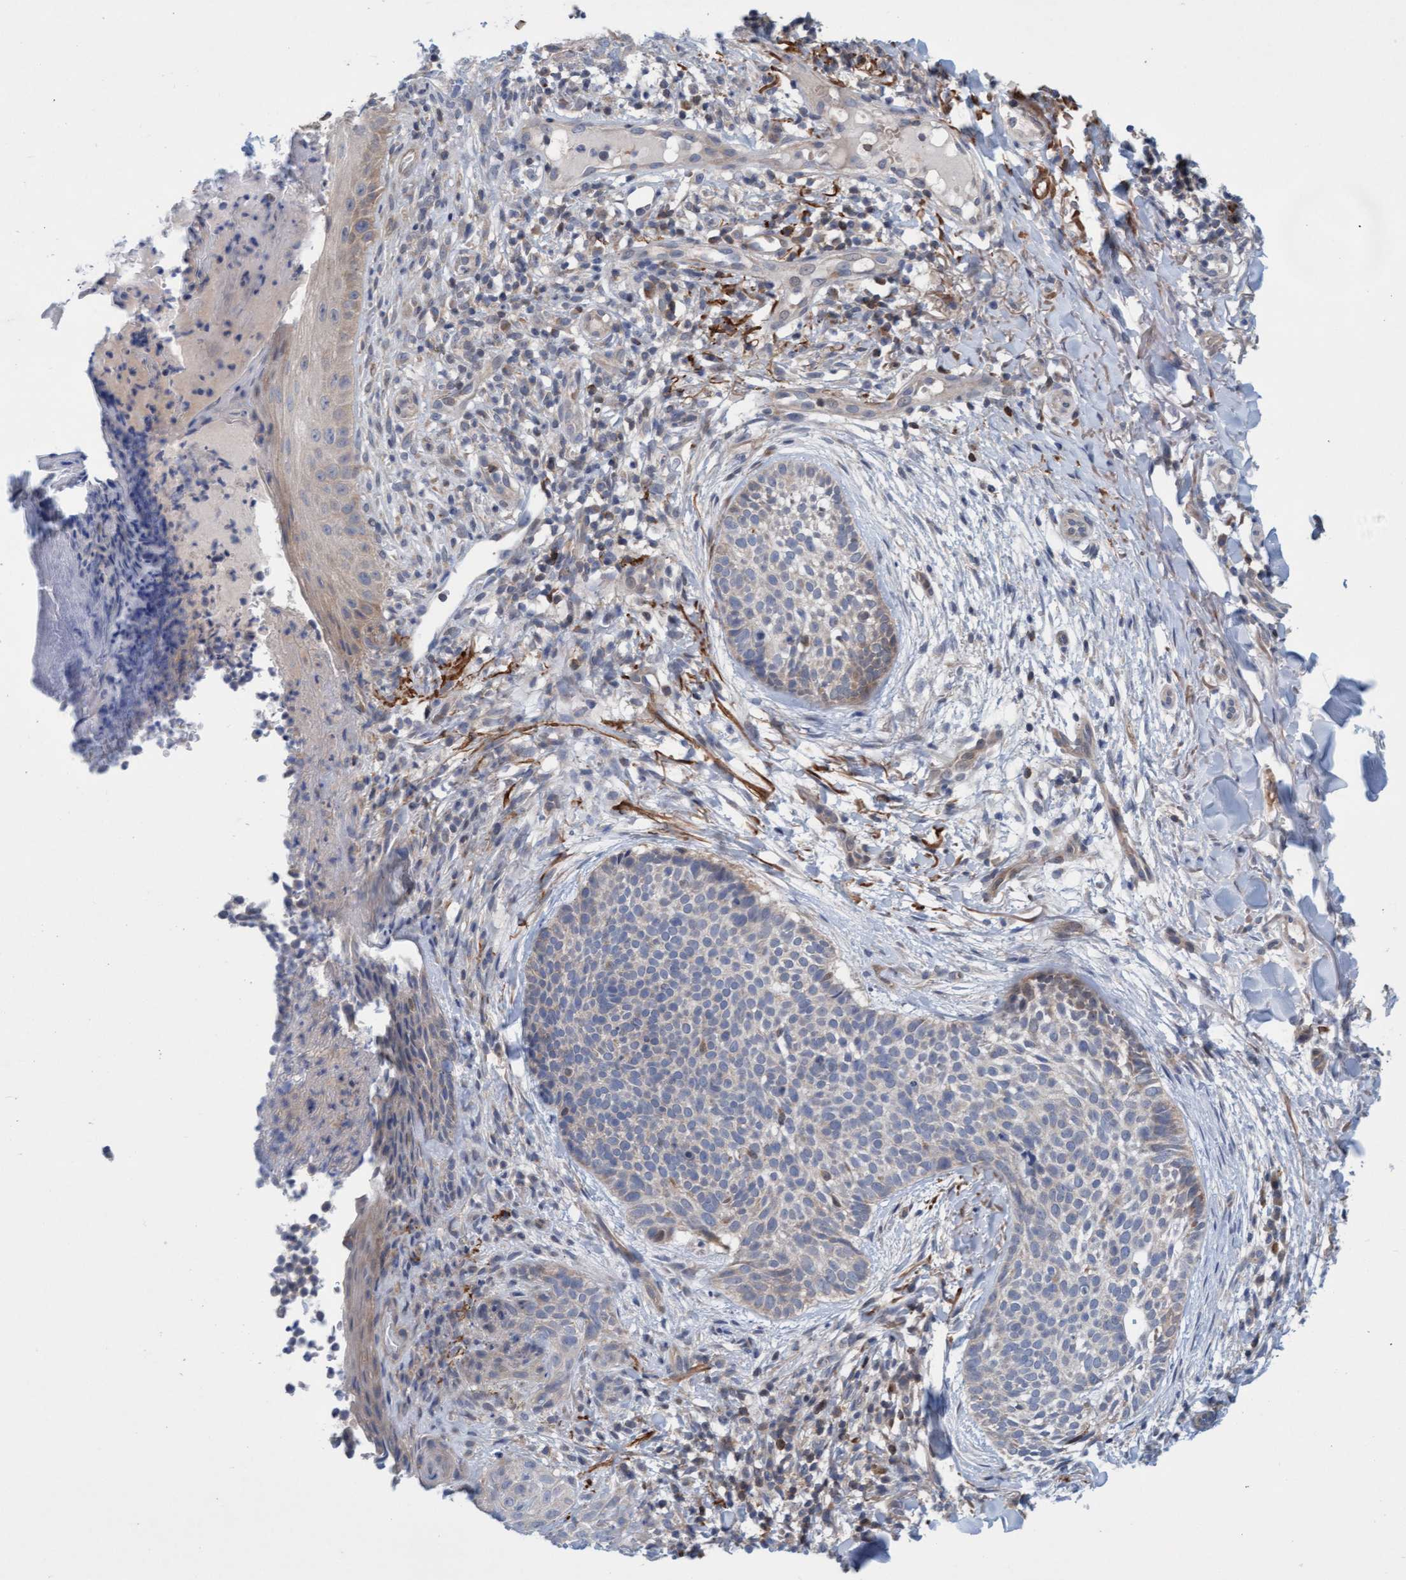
{"staining": {"intensity": "weak", "quantity": "<25%", "location": "cytoplasmic/membranous"}, "tissue": "skin cancer", "cell_type": "Tumor cells", "image_type": "cancer", "snomed": [{"axis": "morphology", "description": "Normal tissue, NOS"}, {"axis": "morphology", "description": "Basal cell carcinoma"}, {"axis": "topography", "description": "Skin"}], "caption": "The immunohistochemistry (IHC) micrograph has no significant expression in tumor cells of skin cancer tissue.", "gene": "KLHL25", "patient": {"sex": "male", "age": 67}}